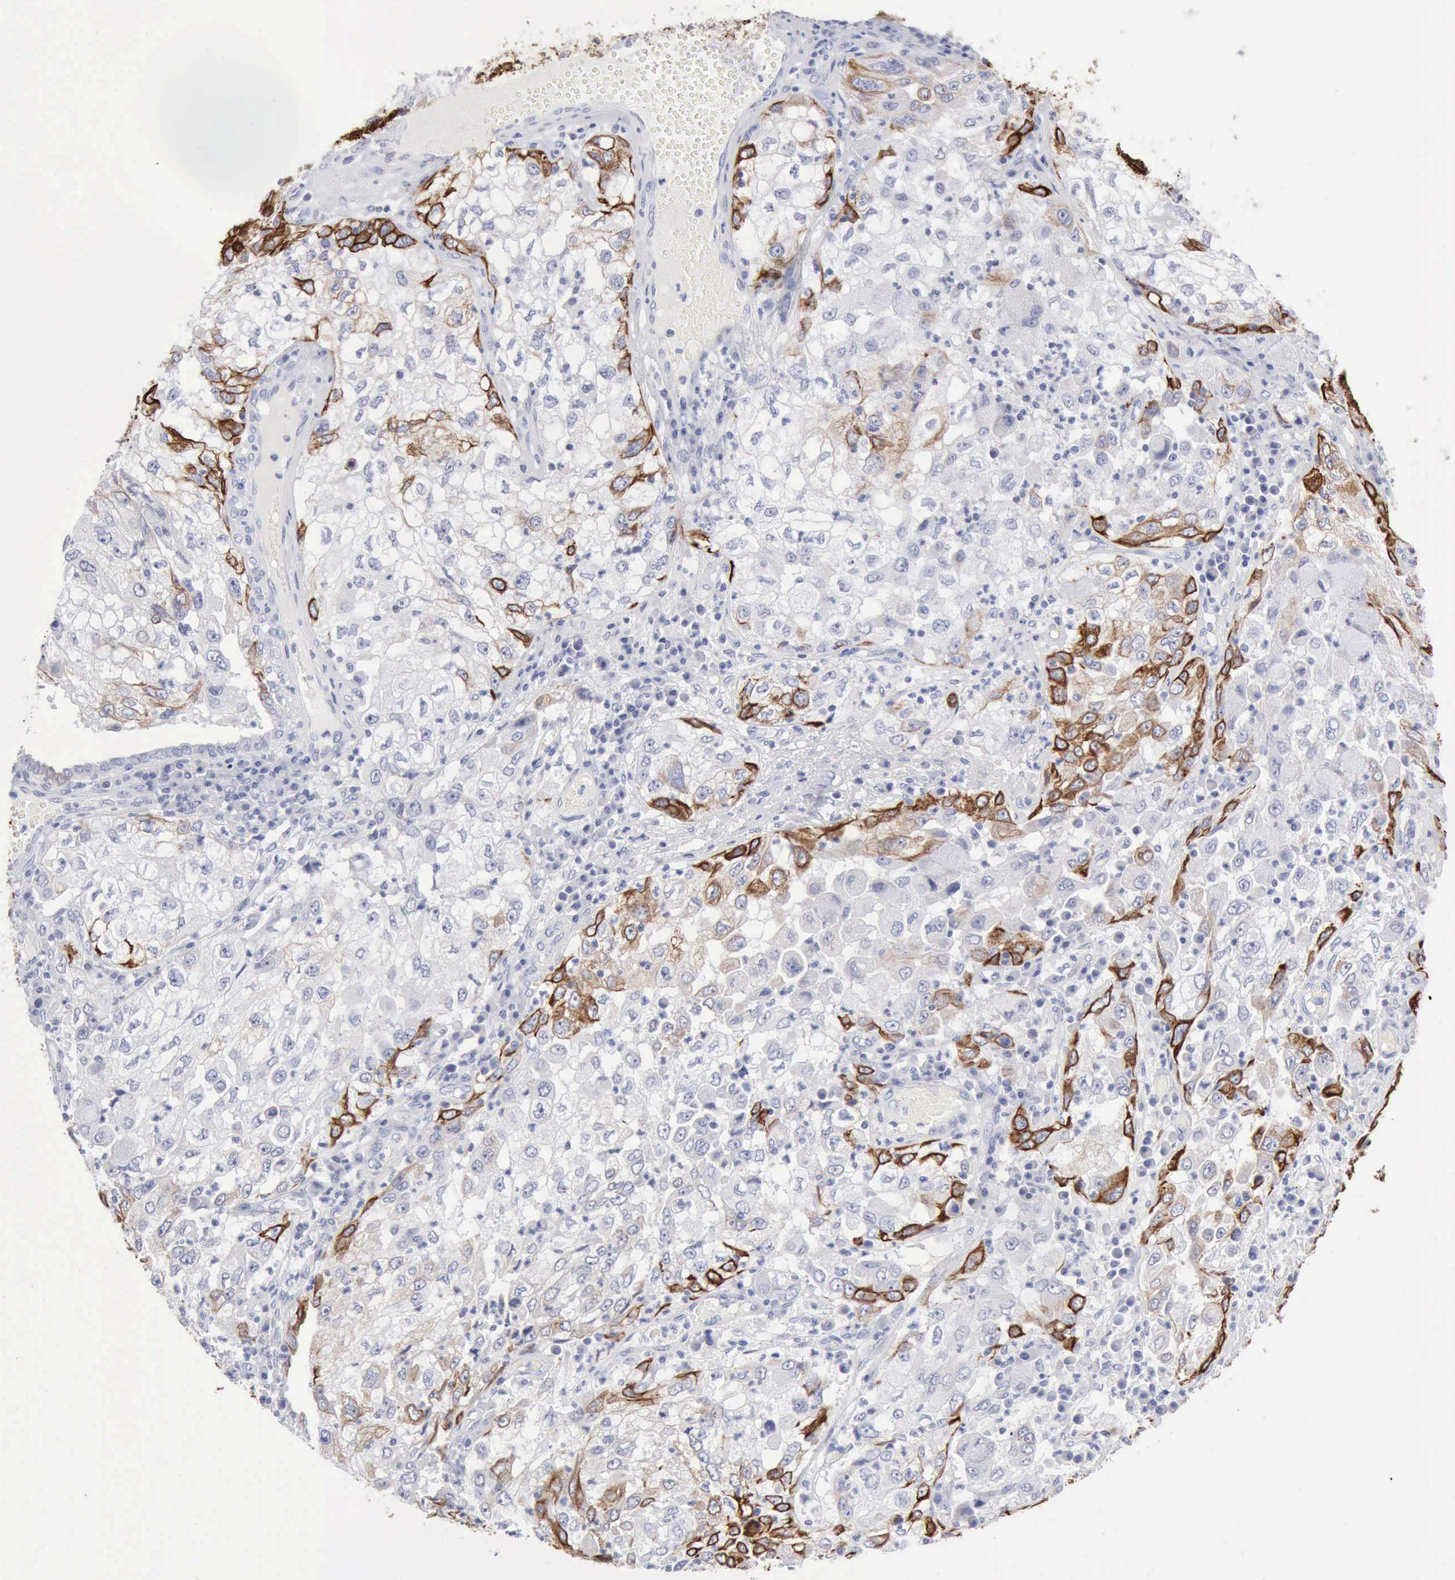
{"staining": {"intensity": "moderate", "quantity": "25%-75%", "location": "cytoplasmic/membranous"}, "tissue": "cervical cancer", "cell_type": "Tumor cells", "image_type": "cancer", "snomed": [{"axis": "morphology", "description": "Squamous cell carcinoma, NOS"}, {"axis": "topography", "description": "Cervix"}], "caption": "A histopathology image showing moderate cytoplasmic/membranous expression in about 25%-75% of tumor cells in cervical cancer, as visualized by brown immunohistochemical staining.", "gene": "KRT5", "patient": {"sex": "female", "age": 36}}